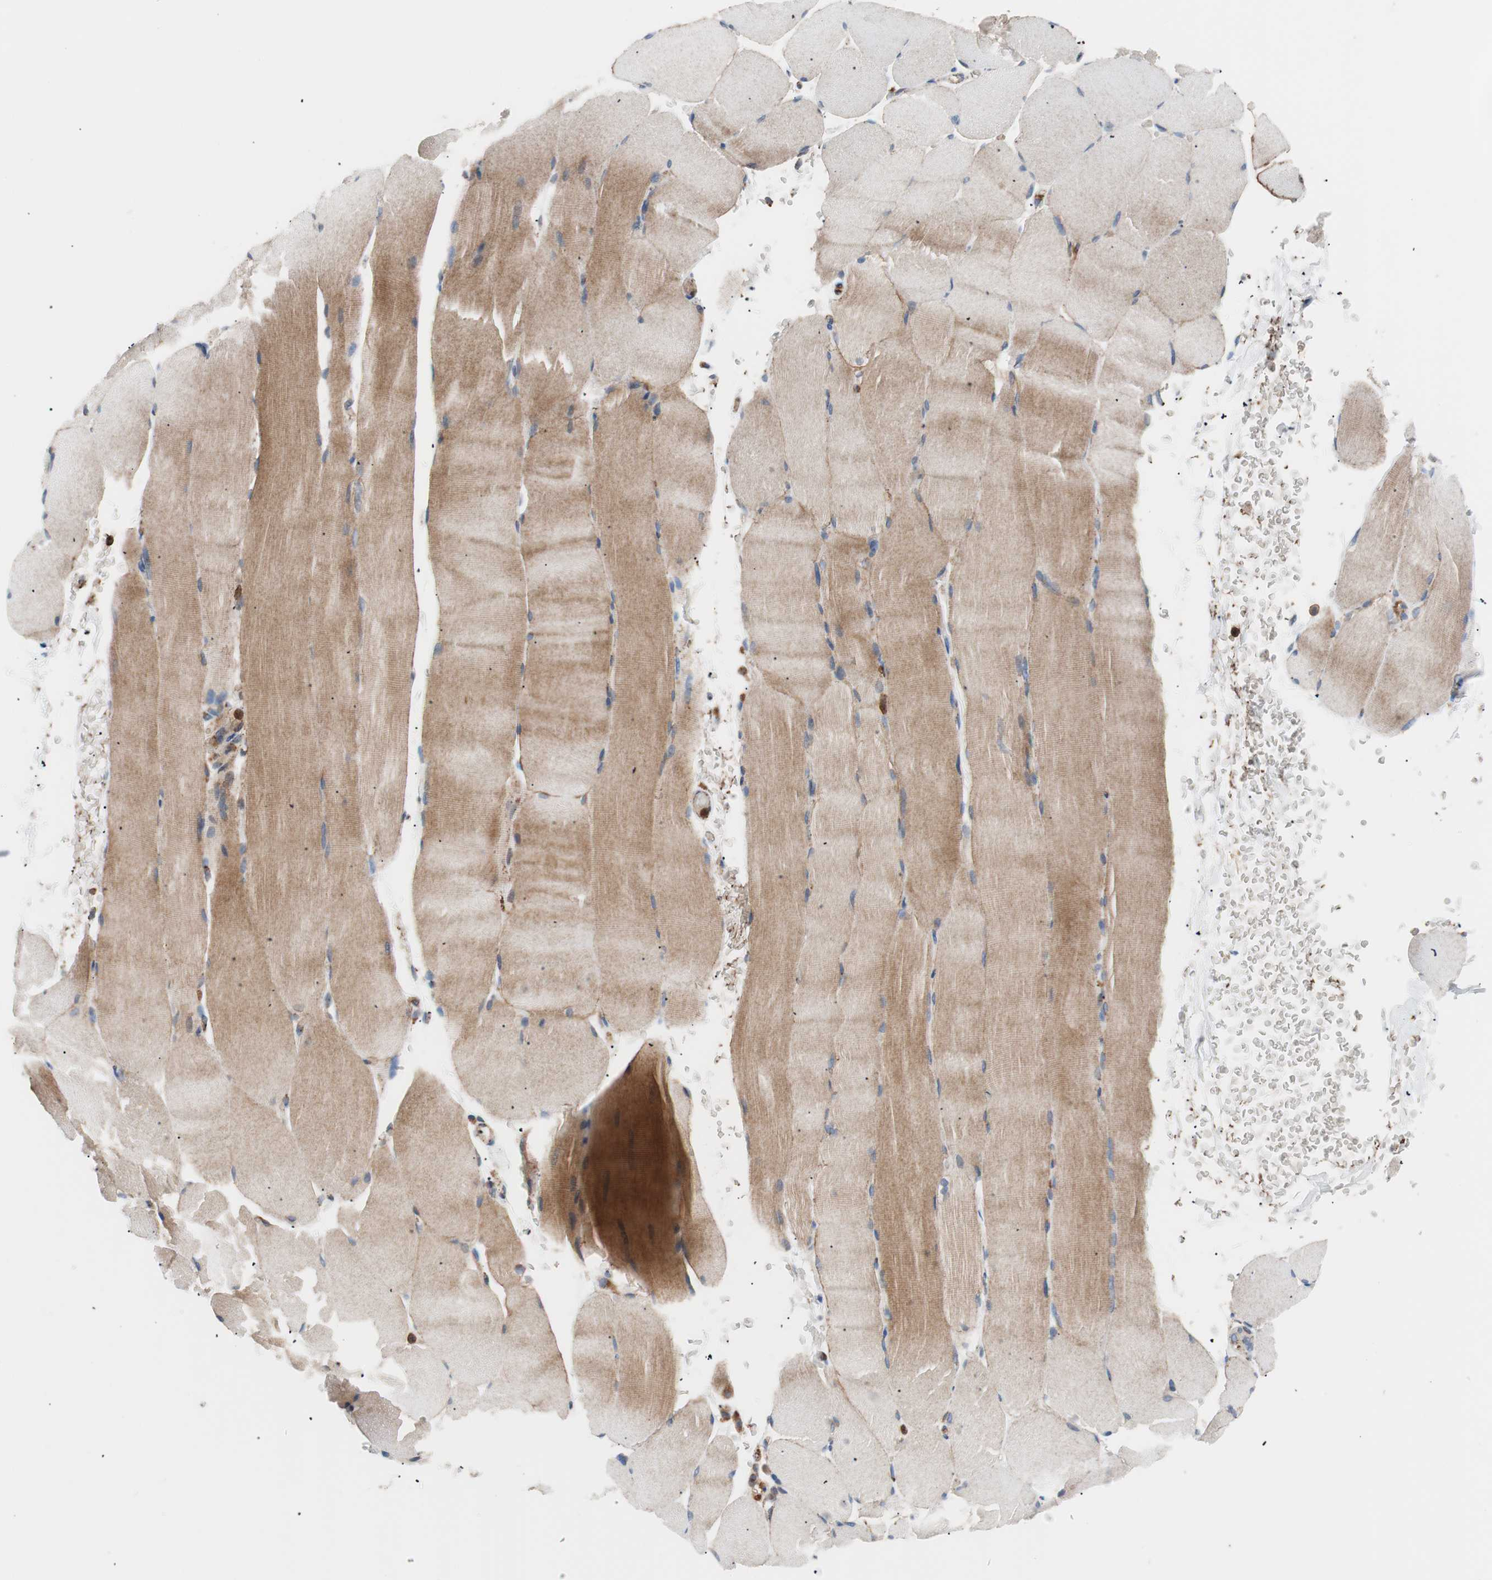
{"staining": {"intensity": "moderate", "quantity": ">75%", "location": "cytoplasmic/membranous"}, "tissue": "skeletal muscle", "cell_type": "Myocytes", "image_type": "normal", "snomed": [{"axis": "morphology", "description": "Normal tissue, NOS"}, {"axis": "topography", "description": "Skeletal muscle"}, {"axis": "topography", "description": "Parathyroid gland"}], "caption": "Normal skeletal muscle demonstrates moderate cytoplasmic/membranous expression in about >75% of myocytes.", "gene": "FLOT2", "patient": {"sex": "female", "age": 37}}